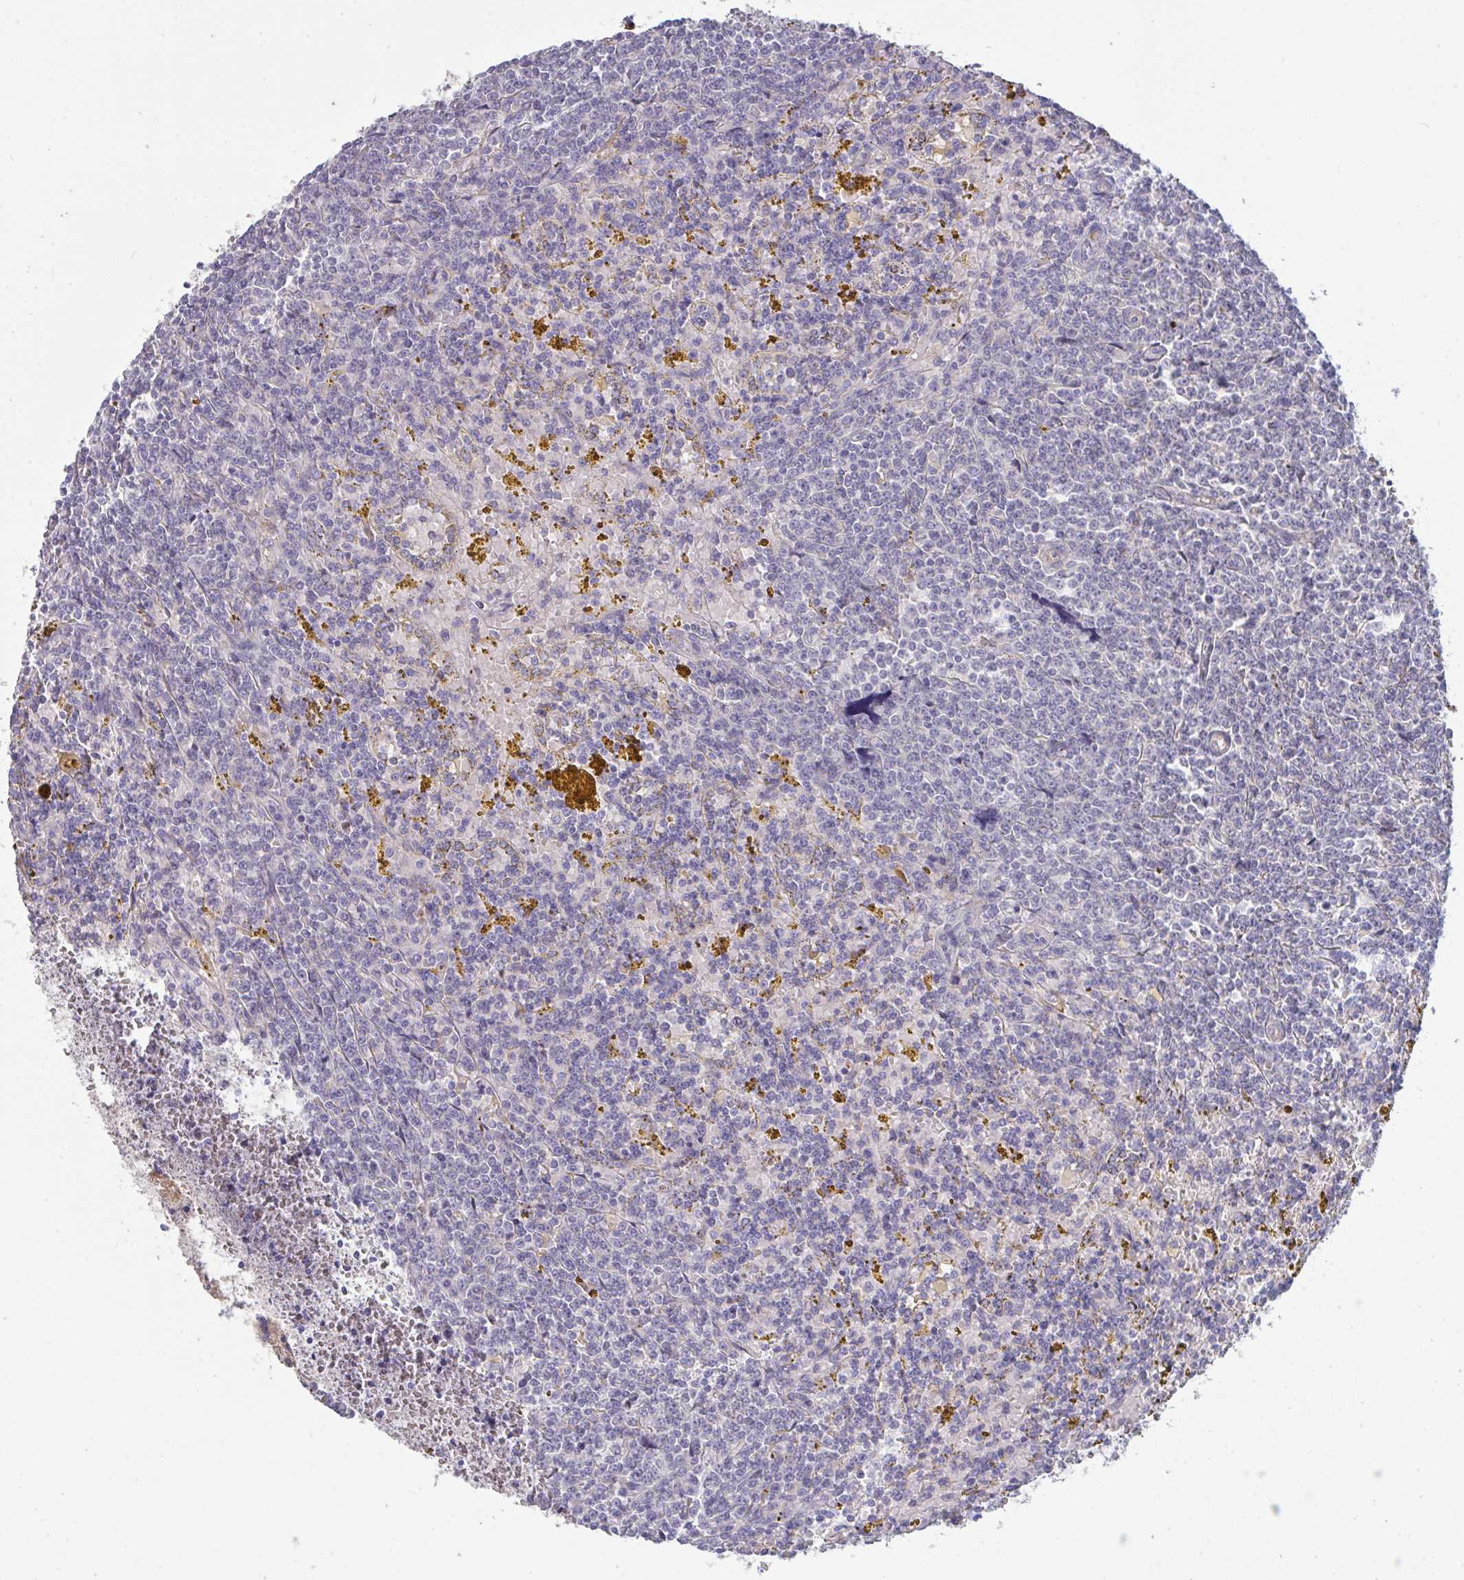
{"staining": {"intensity": "negative", "quantity": "none", "location": "none"}, "tissue": "lymphoma", "cell_type": "Tumor cells", "image_type": "cancer", "snomed": [{"axis": "morphology", "description": "Malignant lymphoma, non-Hodgkin's type, Low grade"}, {"axis": "topography", "description": "Spleen"}, {"axis": "topography", "description": "Lymph node"}], "caption": "Tumor cells show no significant staining in low-grade malignant lymphoma, non-Hodgkin's type.", "gene": "HGFAC", "patient": {"sex": "female", "age": 66}}